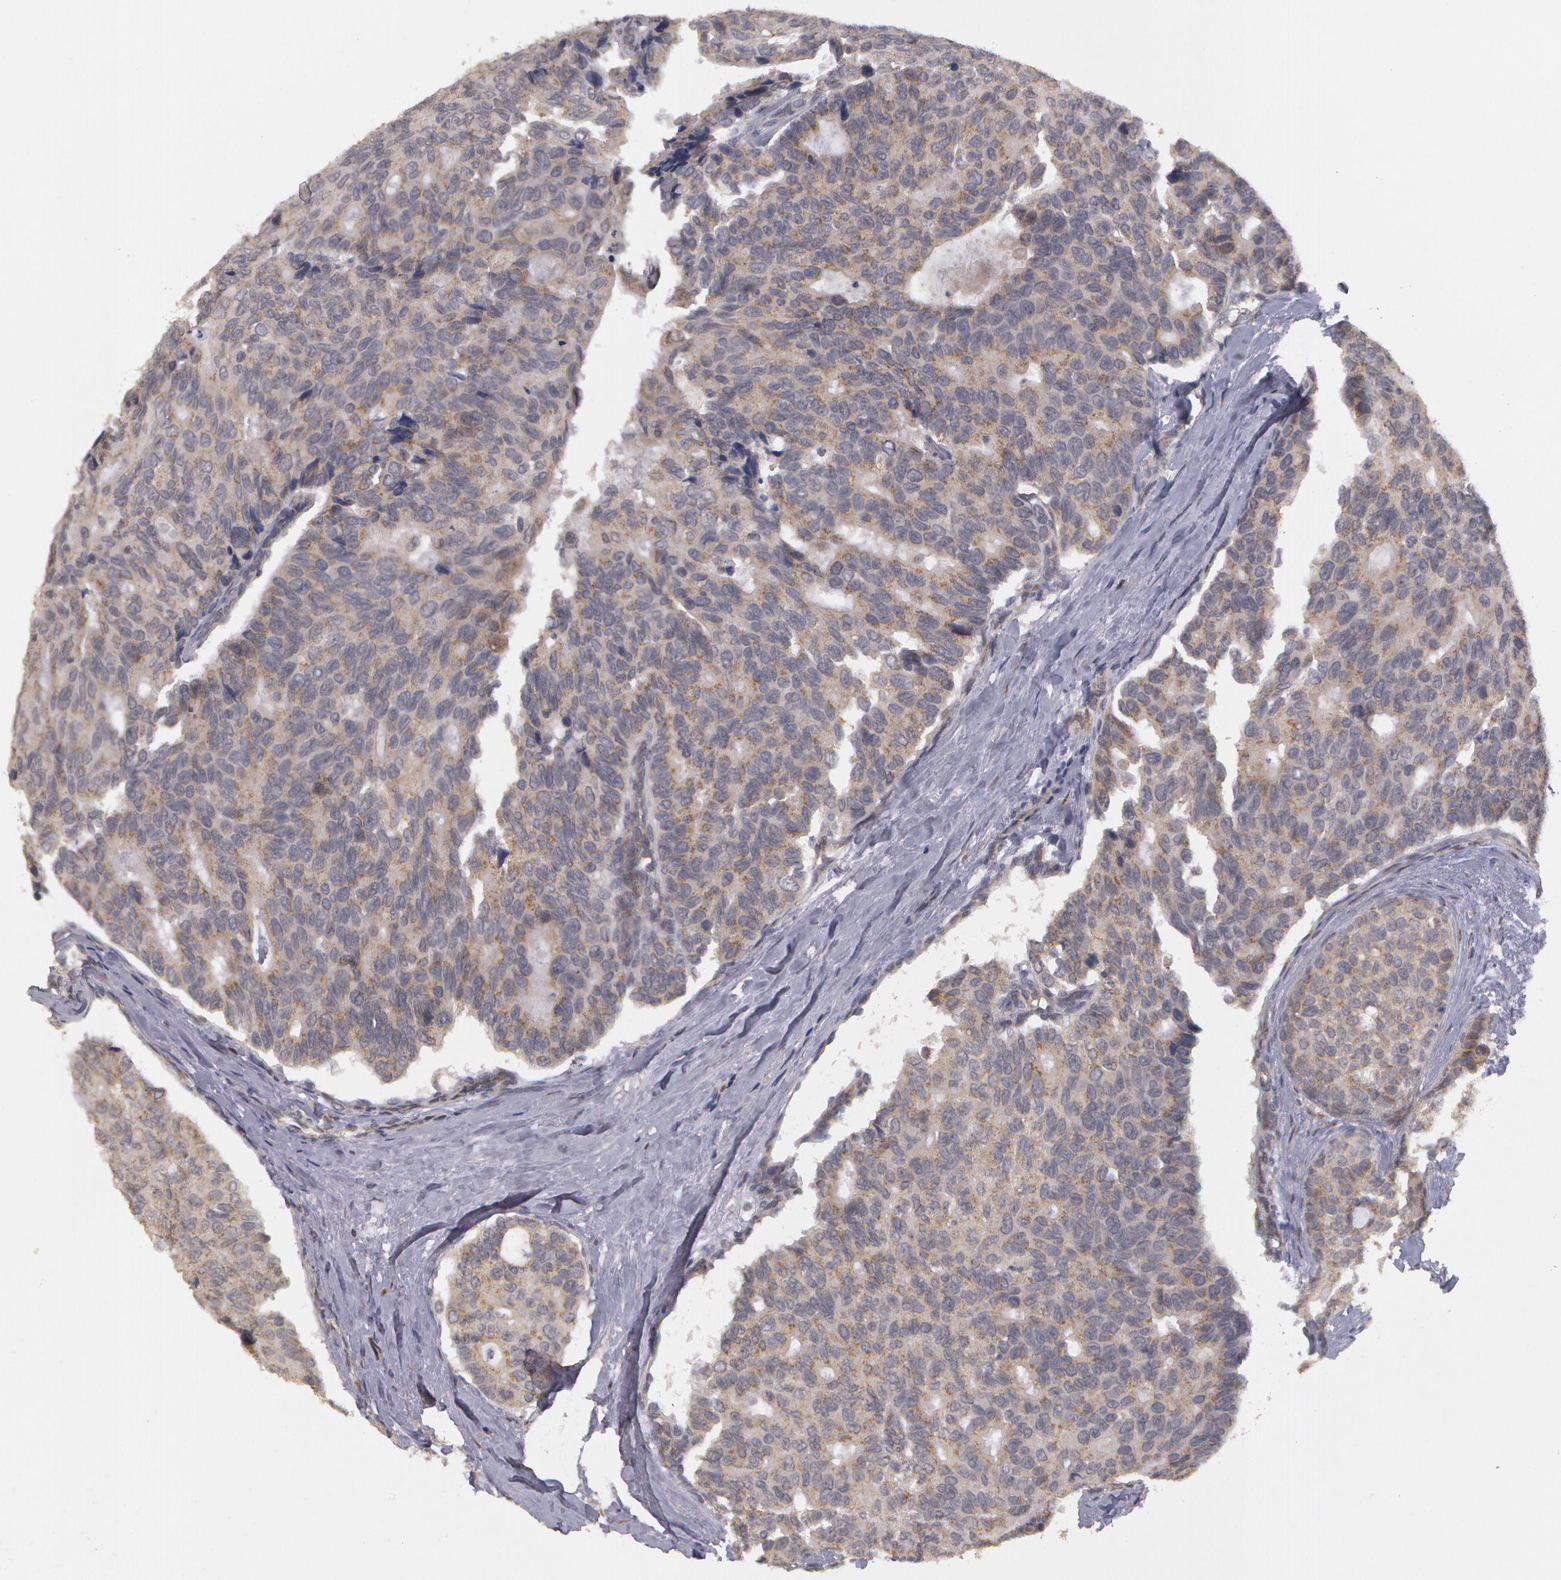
{"staining": {"intensity": "negative", "quantity": "none", "location": "none"}, "tissue": "breast cancer", "cell_type": "Tumor cells", "image_type": "cancer", "snomed": [{"axis": "morphology", "description": "Duct carcinoma"}, {"axis": "topography", "description": "Breast"}], "caption": "Immunohistochemistry (IHC) micrograph of human breast cancer stained for a protein (brown), which displays no positivity in tumor cells.", "gene": "STX5", "patient": {"sex": "female", "age": 69}}